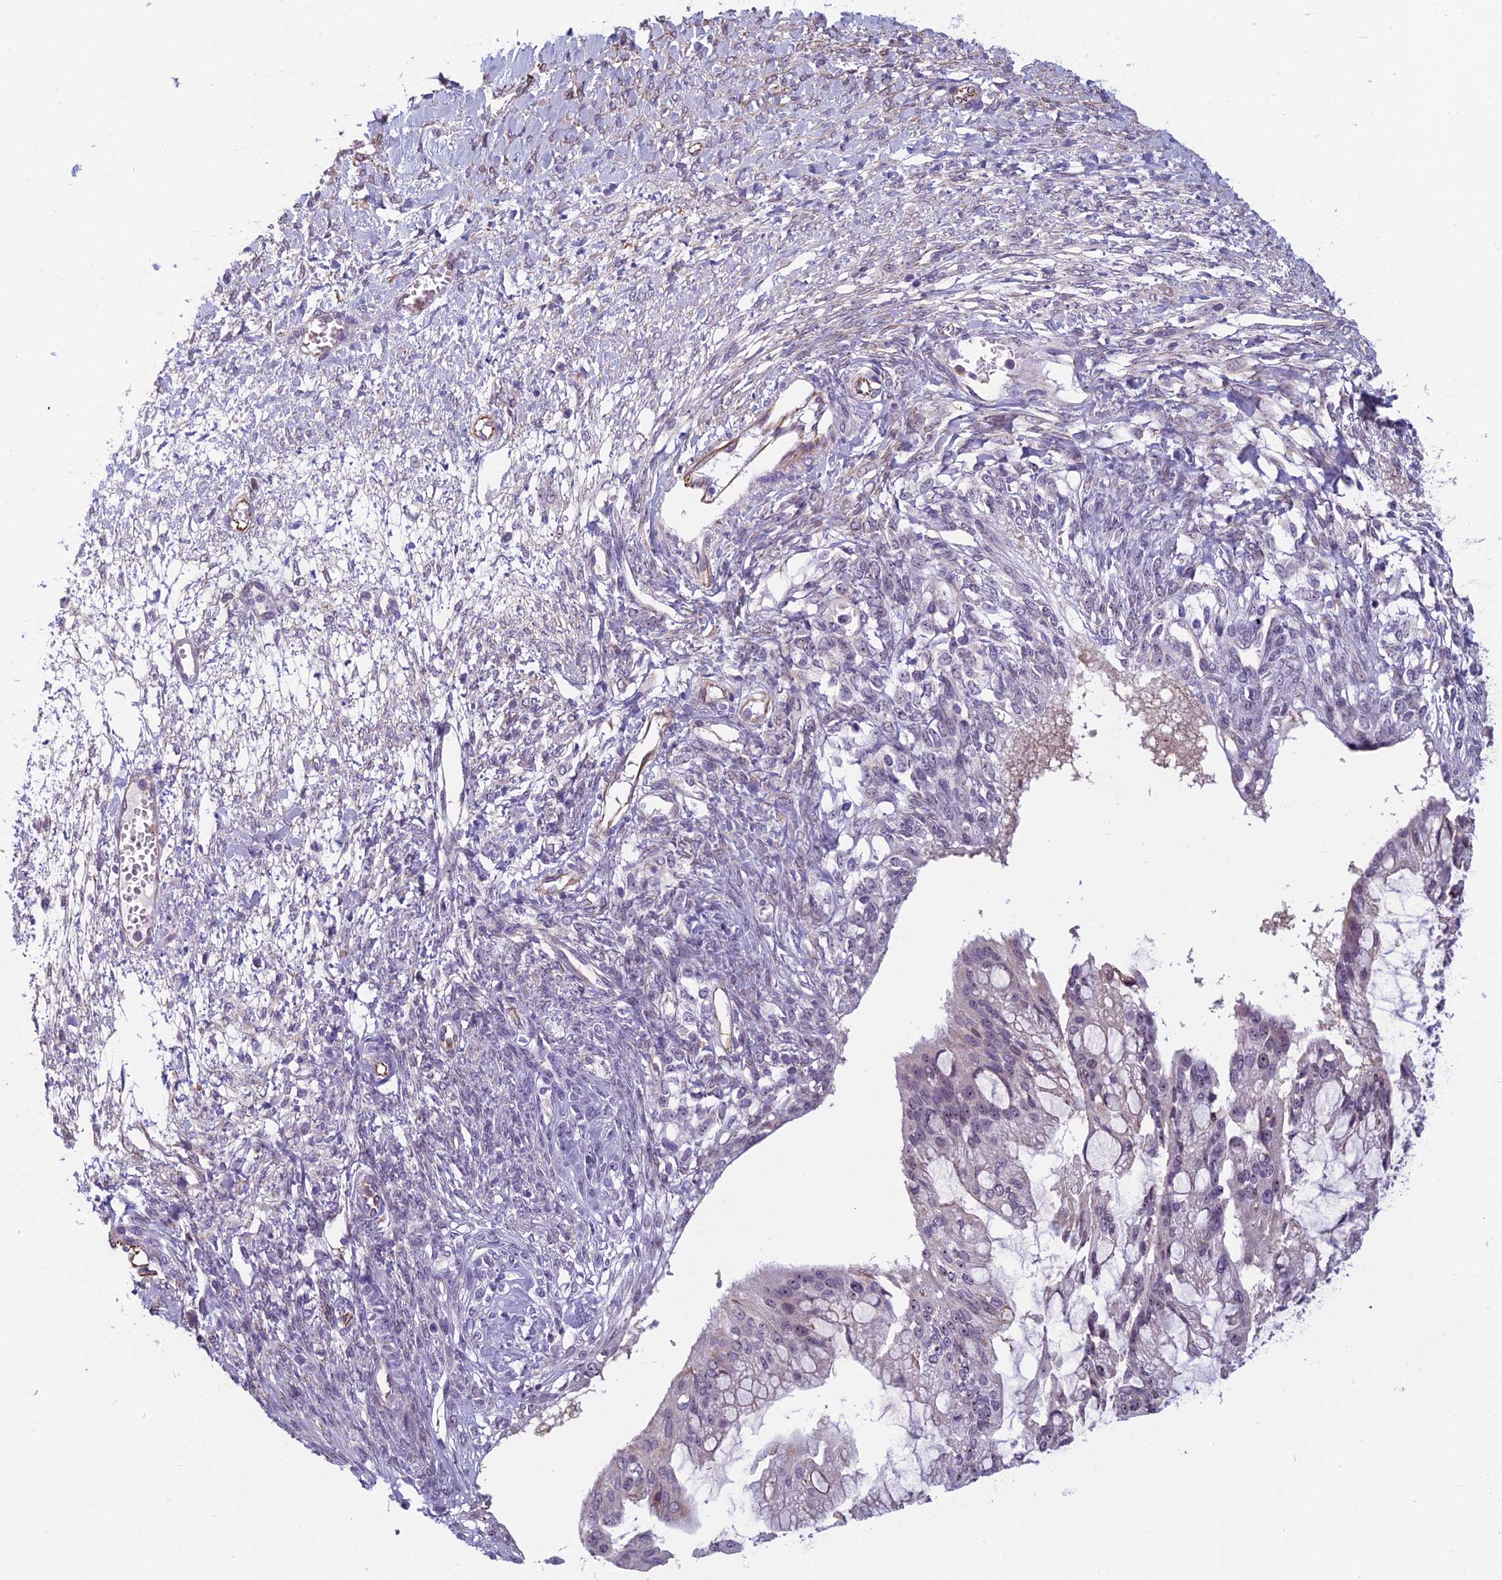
{"staining": {"intensity": "negative", "quantity": "none", "location": "none"}, "tissue": "ovarian cancer", "cell_type": "Tumor cells", "image_type": "cancer", "snomed": [{"axis": "morphology", "description": "Cystadenocarcinoma, mucinous, NOS"}, {"axis": "topography", "description": "Ovary"}], "caption": "Micrograph shows no protein staining in tumor cells of ovarian cancer (mucinous cystadenocarcinoma) tissue.", "gene": "NOC2L", "patient": {"sex": "female", "age": 73}}